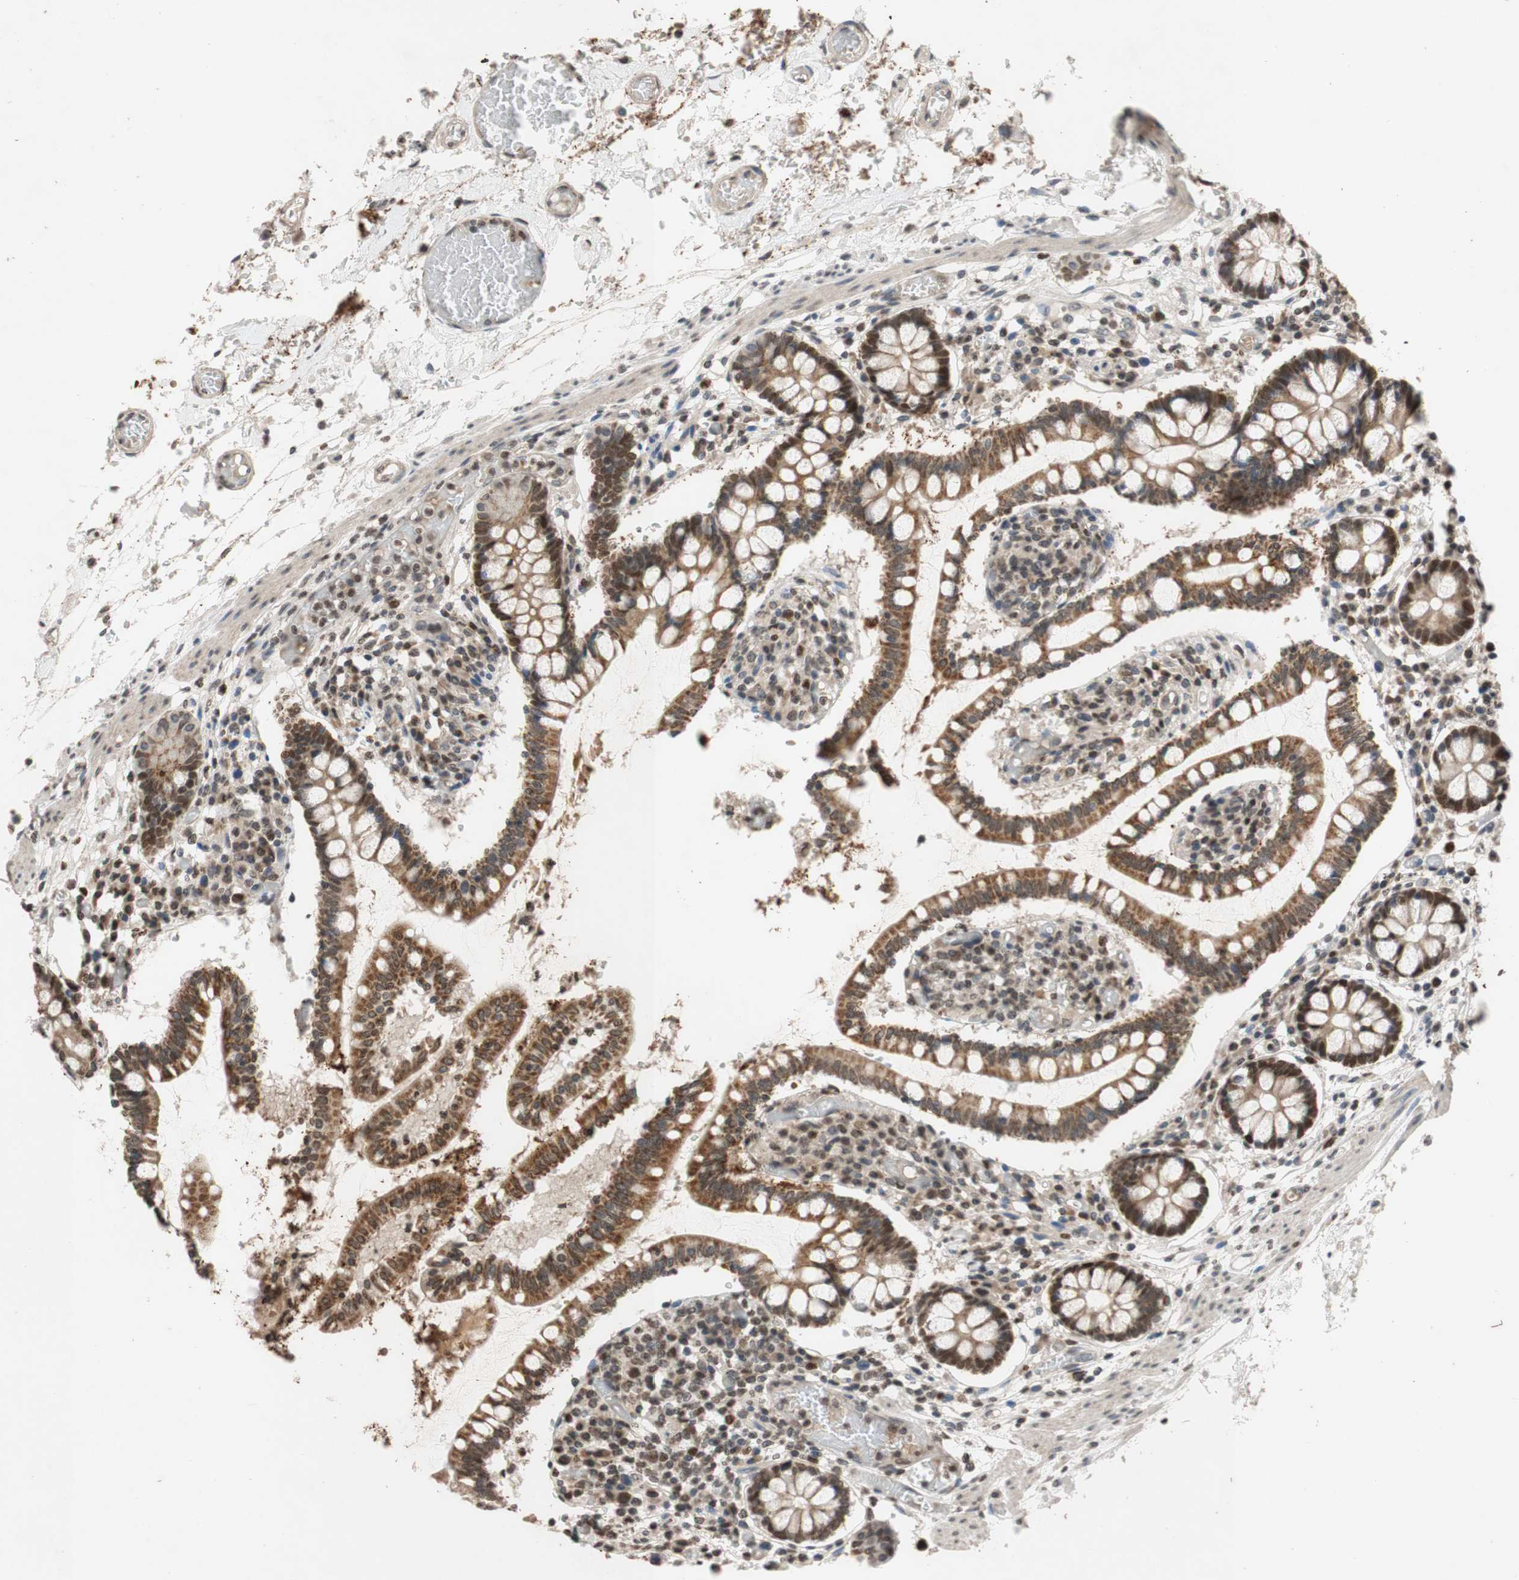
{"staining": {"intensity": "strong", "quantity": ">75%", "location": "cytoplasmic/membranous,nuclear"}, "tissue": "small intestine", "cell_type": "Glandular cells", "image_type": "normal", "snomed": [{"axis": "morphology", "description": "Normal tissue, NOS"}, {"axis": "topography", "description": "Small intestine"}], "caption": "Immunohistochemistry (IHC) photomicrograph of normal human small intestine stained for a protein (brown), which exhibits high levels of strong cytoplasmic/membranous,nuclear expression in about >75% of glandular cells.", "gene": "MCM6", "patient": {"sex": "female", "age": 61}}